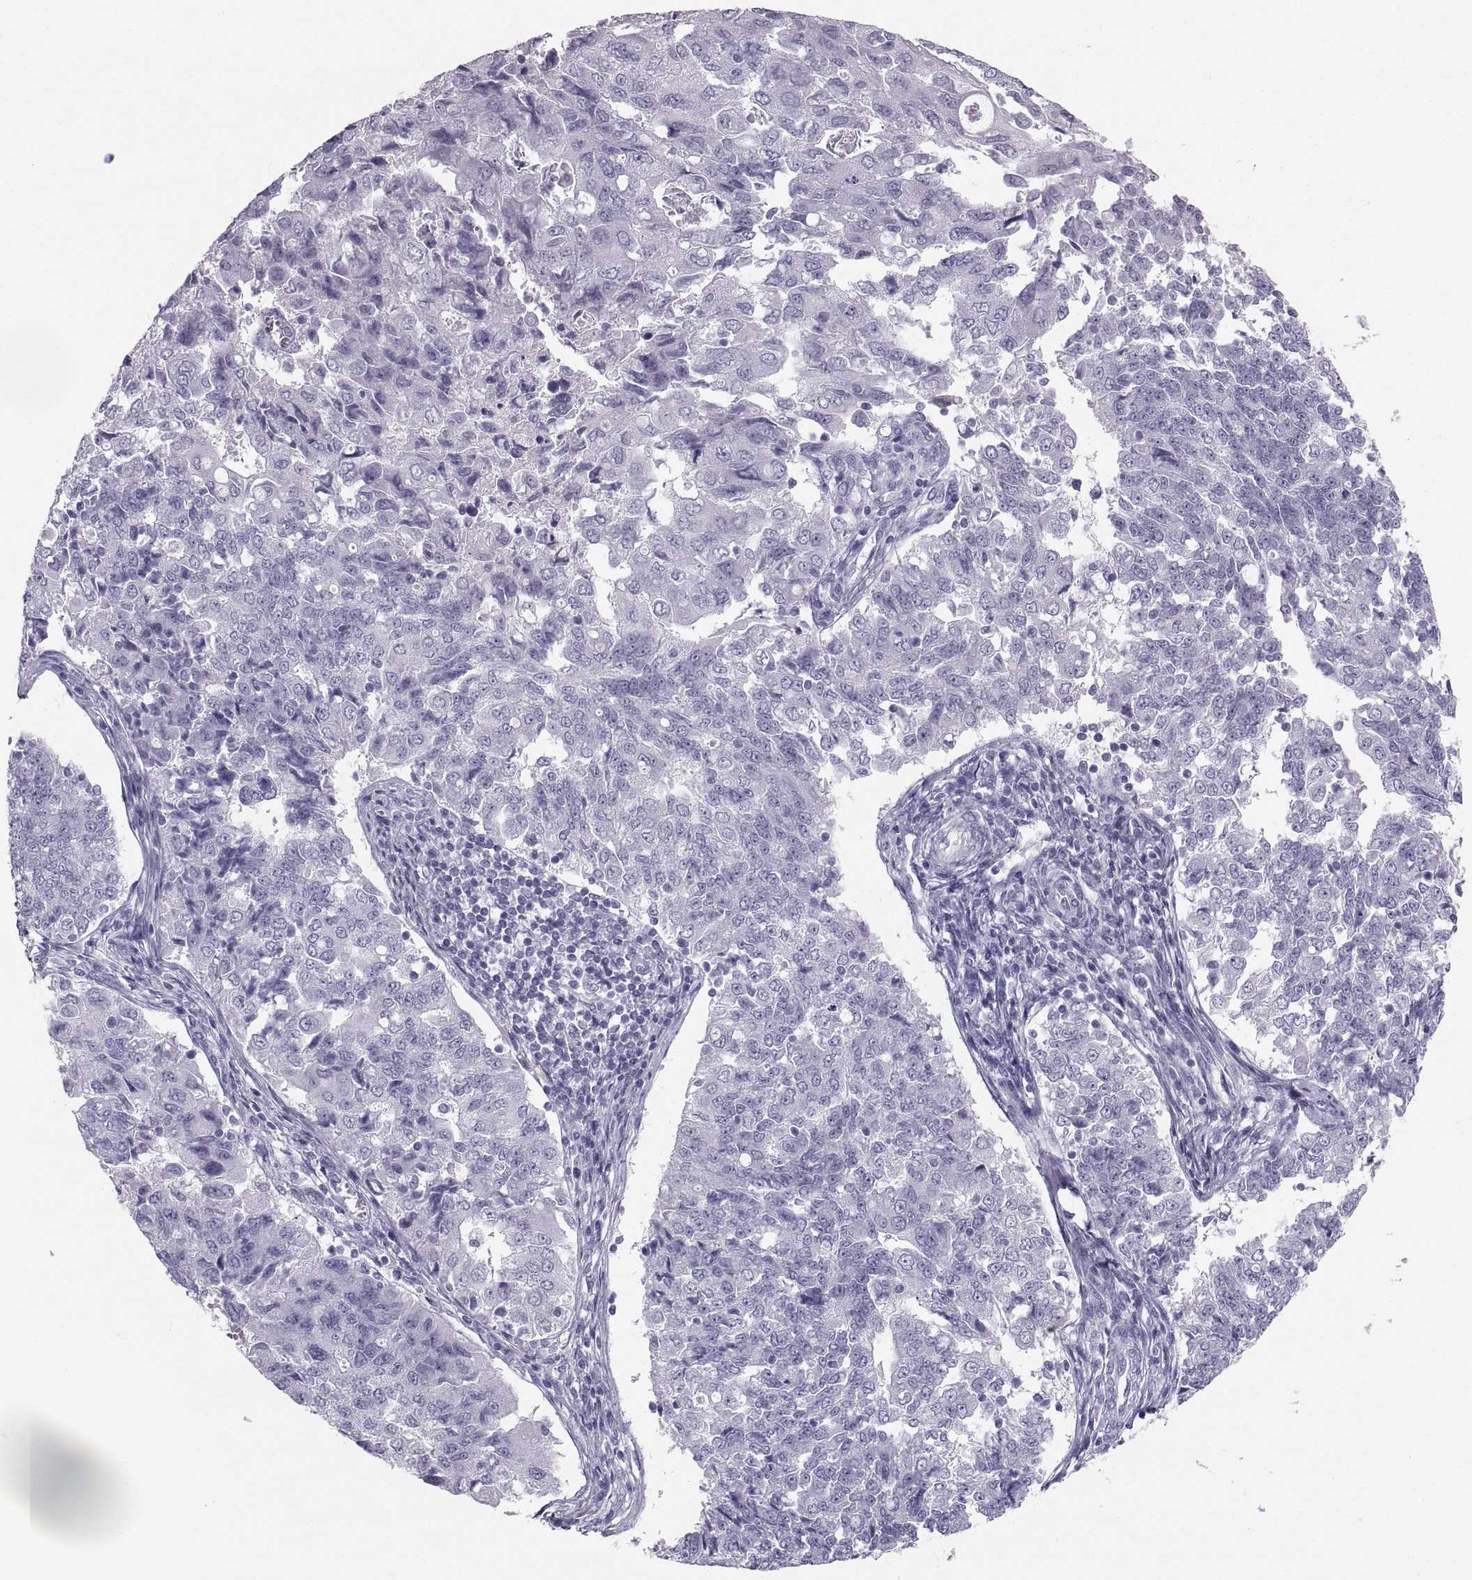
{"staining": {"intensity": "negative", "quantity": "none", "location": "none"}, "tissue": "endometrial cancer", "cell_type": "Tumor cells", "image_type": "cancer", "snomed": [{"axis": "morphology", "description": "Adenocarcinoma, NOS"}, {"axis": "topography", "description": "Endometrium"}], "caption": "Micrograph shows no protein expression in tumor cells of endometrial cancer (adenocarcinoma) tissue.", "gene": "SLC22A6", "patient": {"sex": "female", "age": 43}}